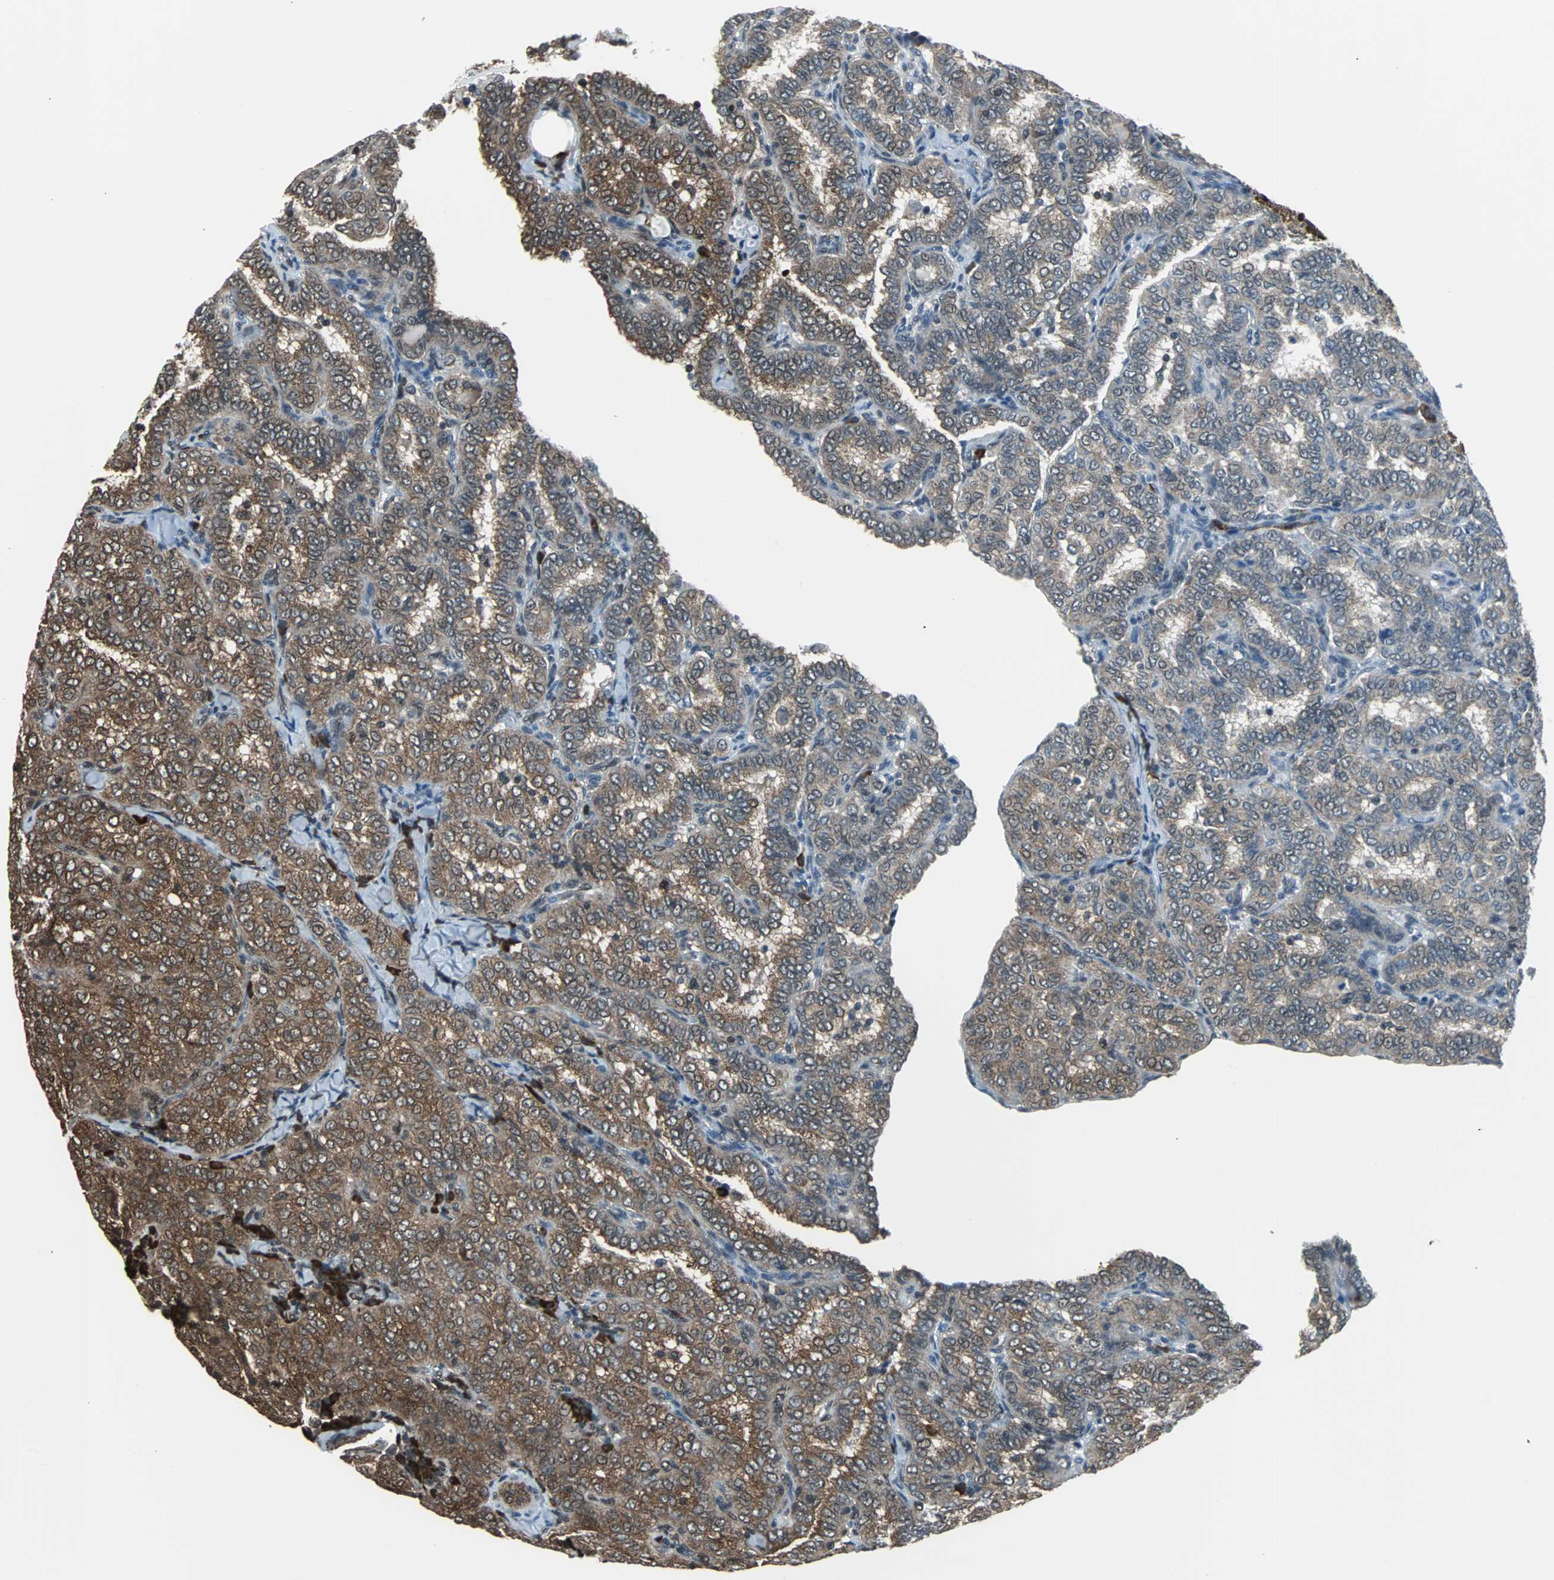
{"staining": {"intensity": "moderate", "quantity": ">75%", "location": "cytoplasmic/membranous"}, "tissue": "thyroid cancer", "cell_type": "Tumor cells", "image_type": "cancer", "snomed": [{"axis": "morphology", "description": "Papillary adenocarcinoma, NOS"}, {"axis": "topography", "description": "Thyroid gland"}], "caption": "Protein expression analysis of papillary adenocarcinoma (thyroid) shows moderate cytoplasmic/membranous positivity in approximately >75% of tumor cells. (Brightfield microscopy of DAB IHC at high magnification).", "gene": "VCP", "patient": {"sex": "female", "age": 30}}